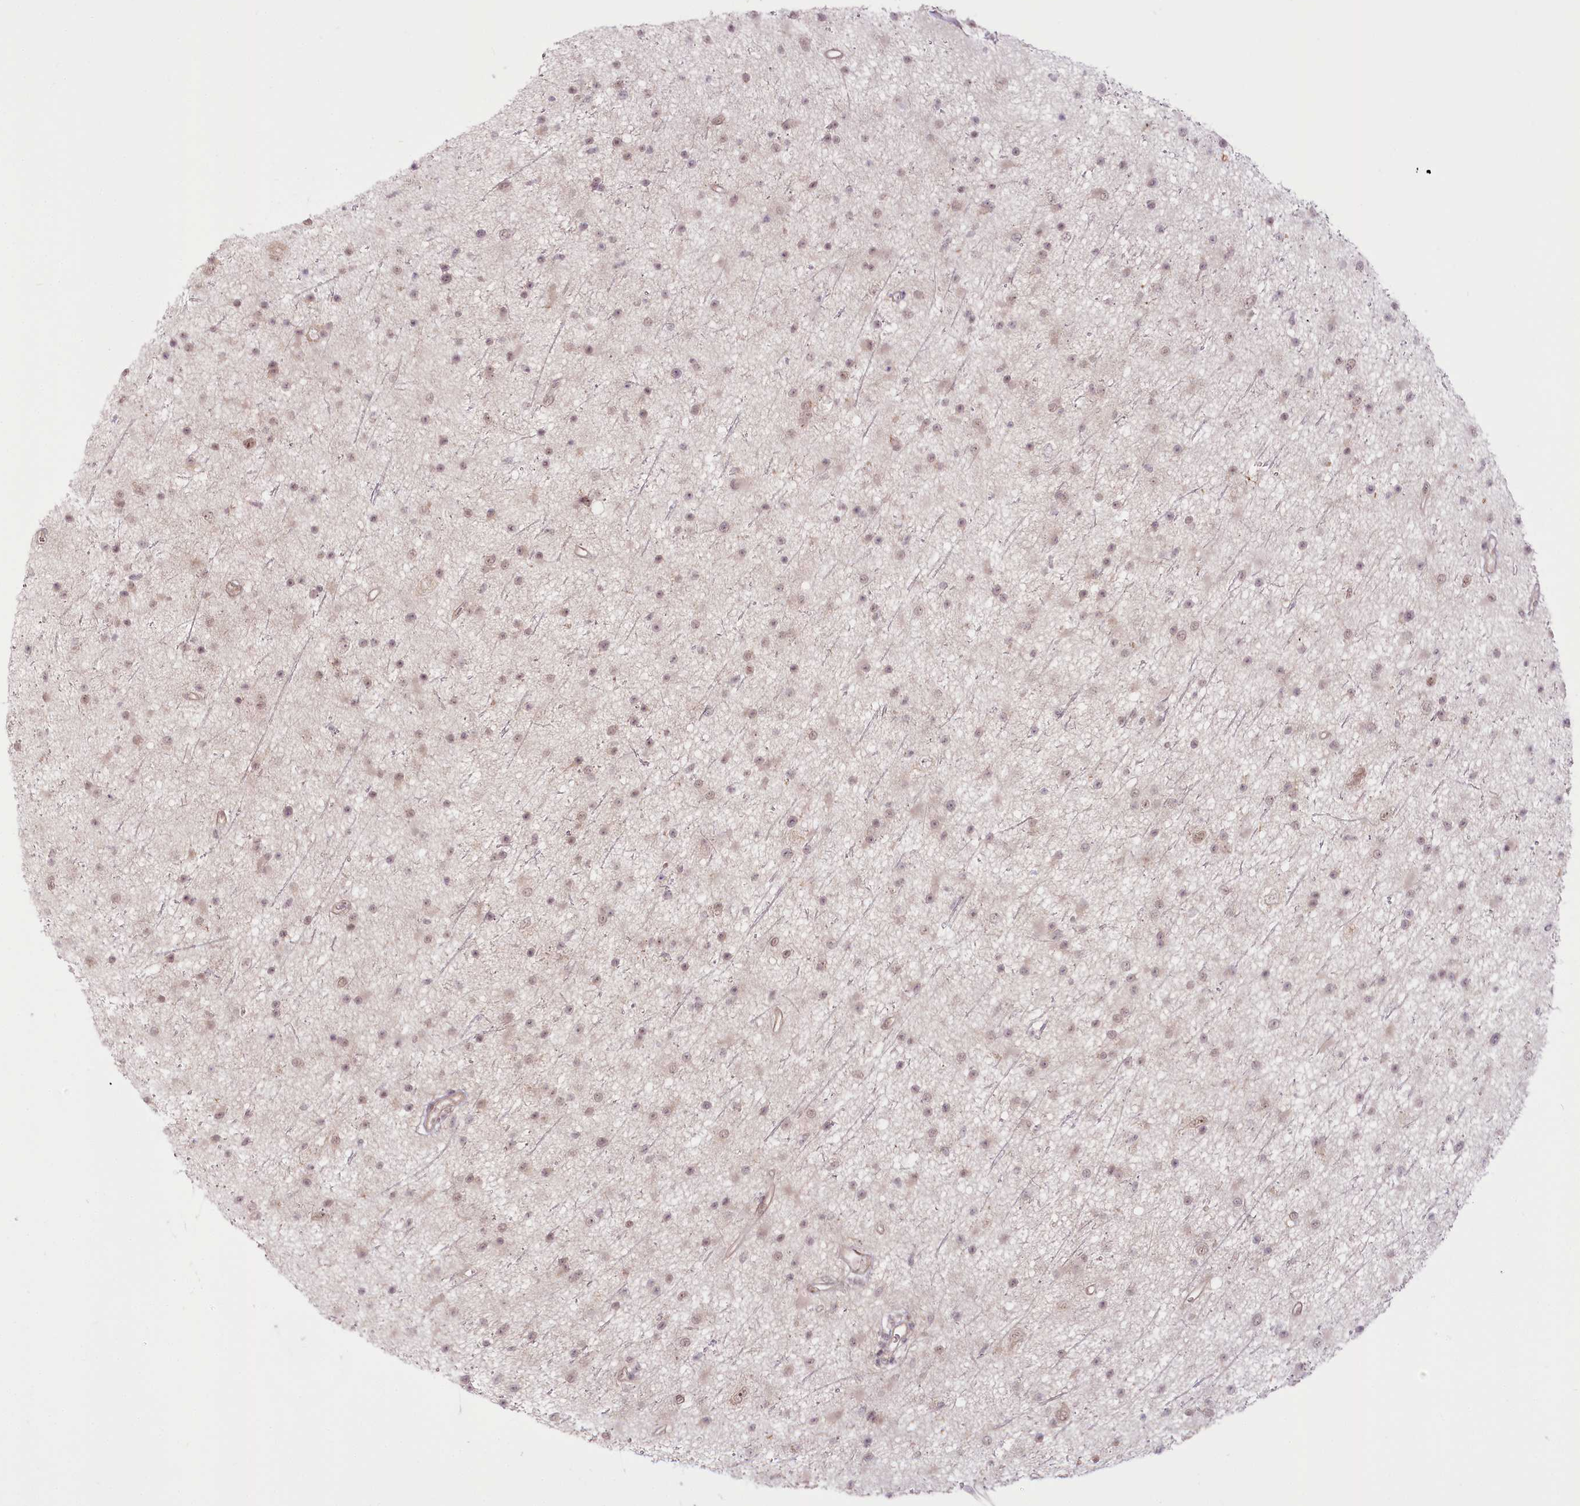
{"staining": {"intensity": "weak", "quantity": "25%-75%", "location": "cytoplasmic/membranous,nuclear"}, "tissue": "glioma", "cell_type": "Tumor cells", "image_type": "cancer", "snomed": [{"axis": "morphology", "description": "Glioma, malignant, Low grade"}, {"axis": "topography", "description": "Cerebral cortex"}], "caption": "IHC image of neoplastic tissue: human malignant glioma (low-grade) stained using immunohistochemistry demonstrates low levels of weak protein expression localized specifically in the cytoplasmic/membranous and nuclear of tumor cells, appearing as a cytoplasmic/membranous and nuclear brown color.", "gene": "R3HDM2", "patient": {"sex": "female", "age": 39}}